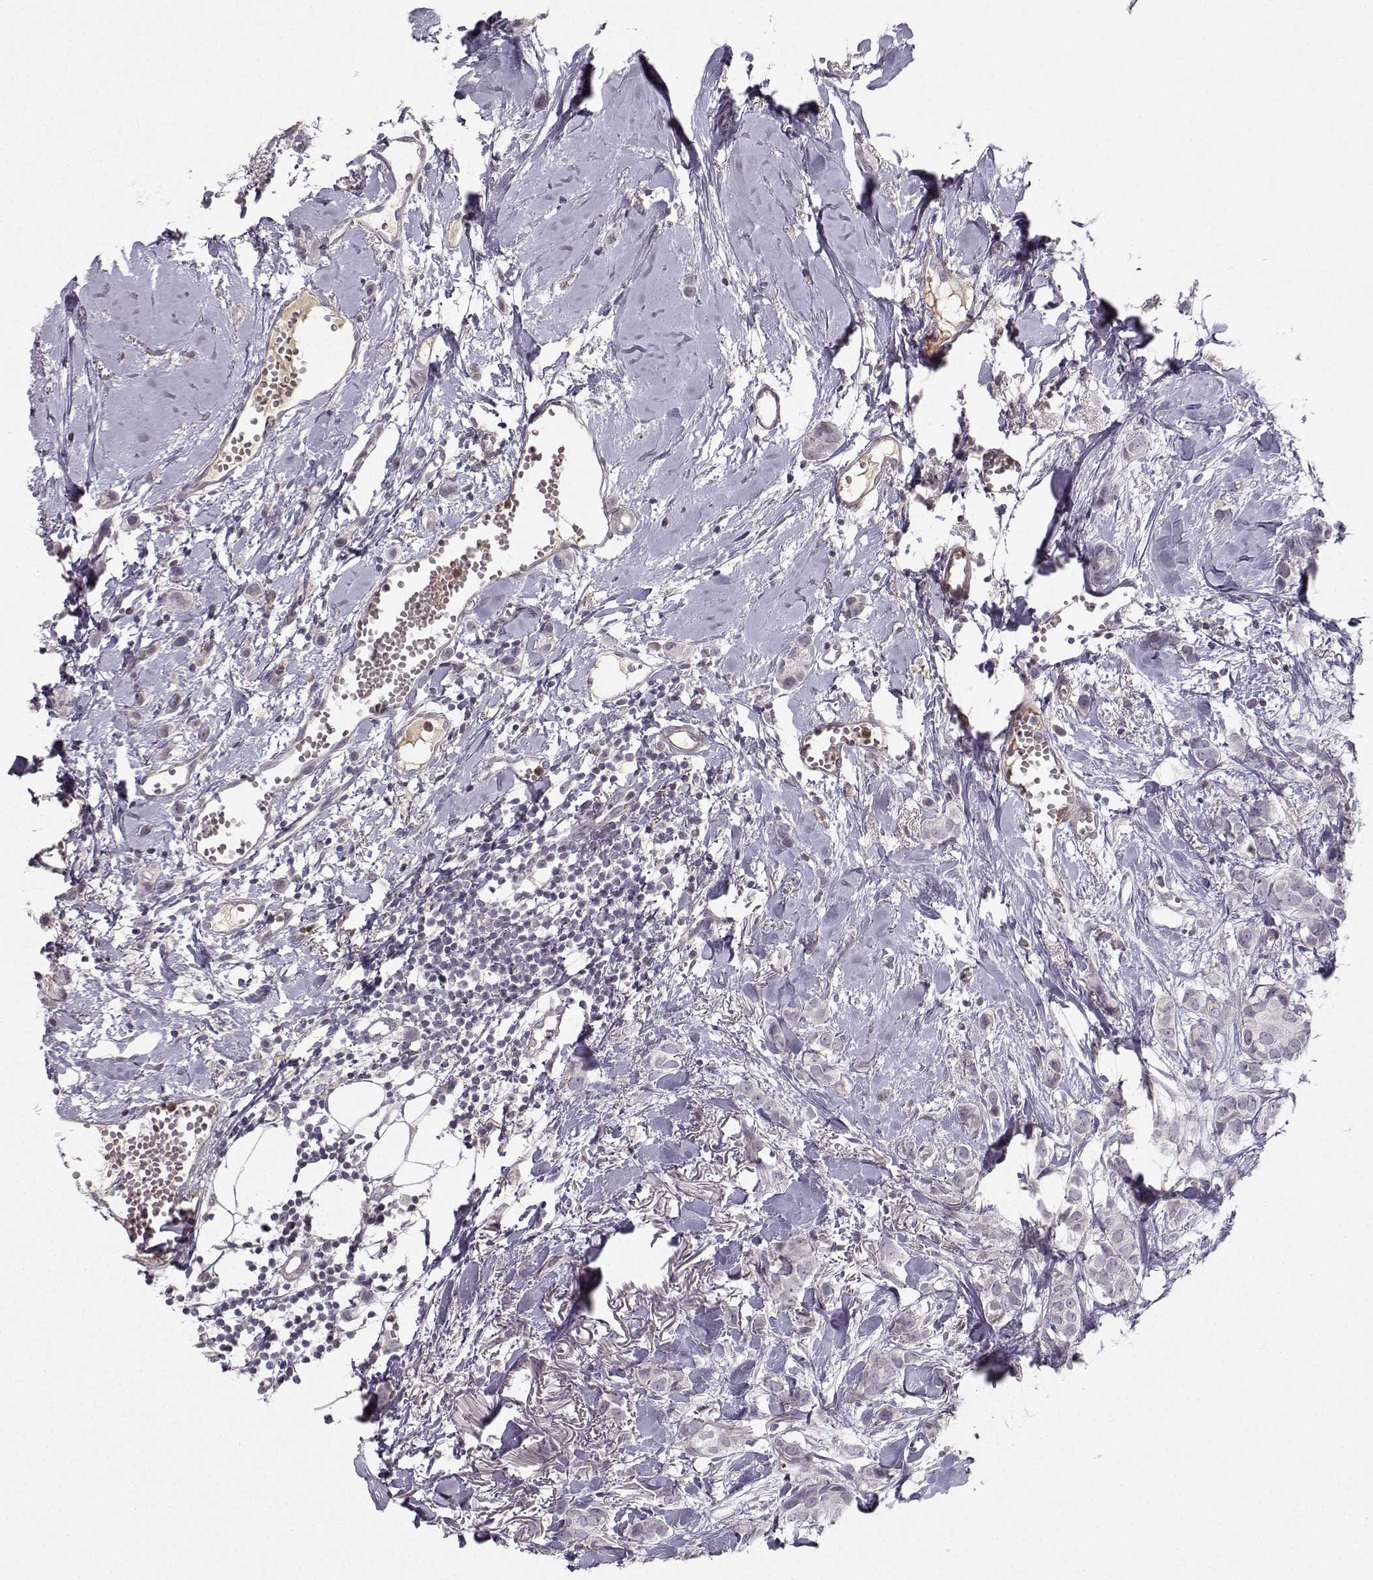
{"staining": {"intensity": "negative", "quantity": "none", "location": "none"}, "tissue": "breast cancer", "cell_type": "Tumor cells", "image_type": "cancer", "snomed": [{"axis": "morphology", "description": "Duct carcinoma"}, {"axis": "topography", "description": "Breast"}], "caption": "This is an immunohistochemistry histopathology image of breast infiltrating ductal carcinoma. There is no expression in tumor cells.", "gene": "OPRD1", "patient": {"sex": "female", "age": 85}}